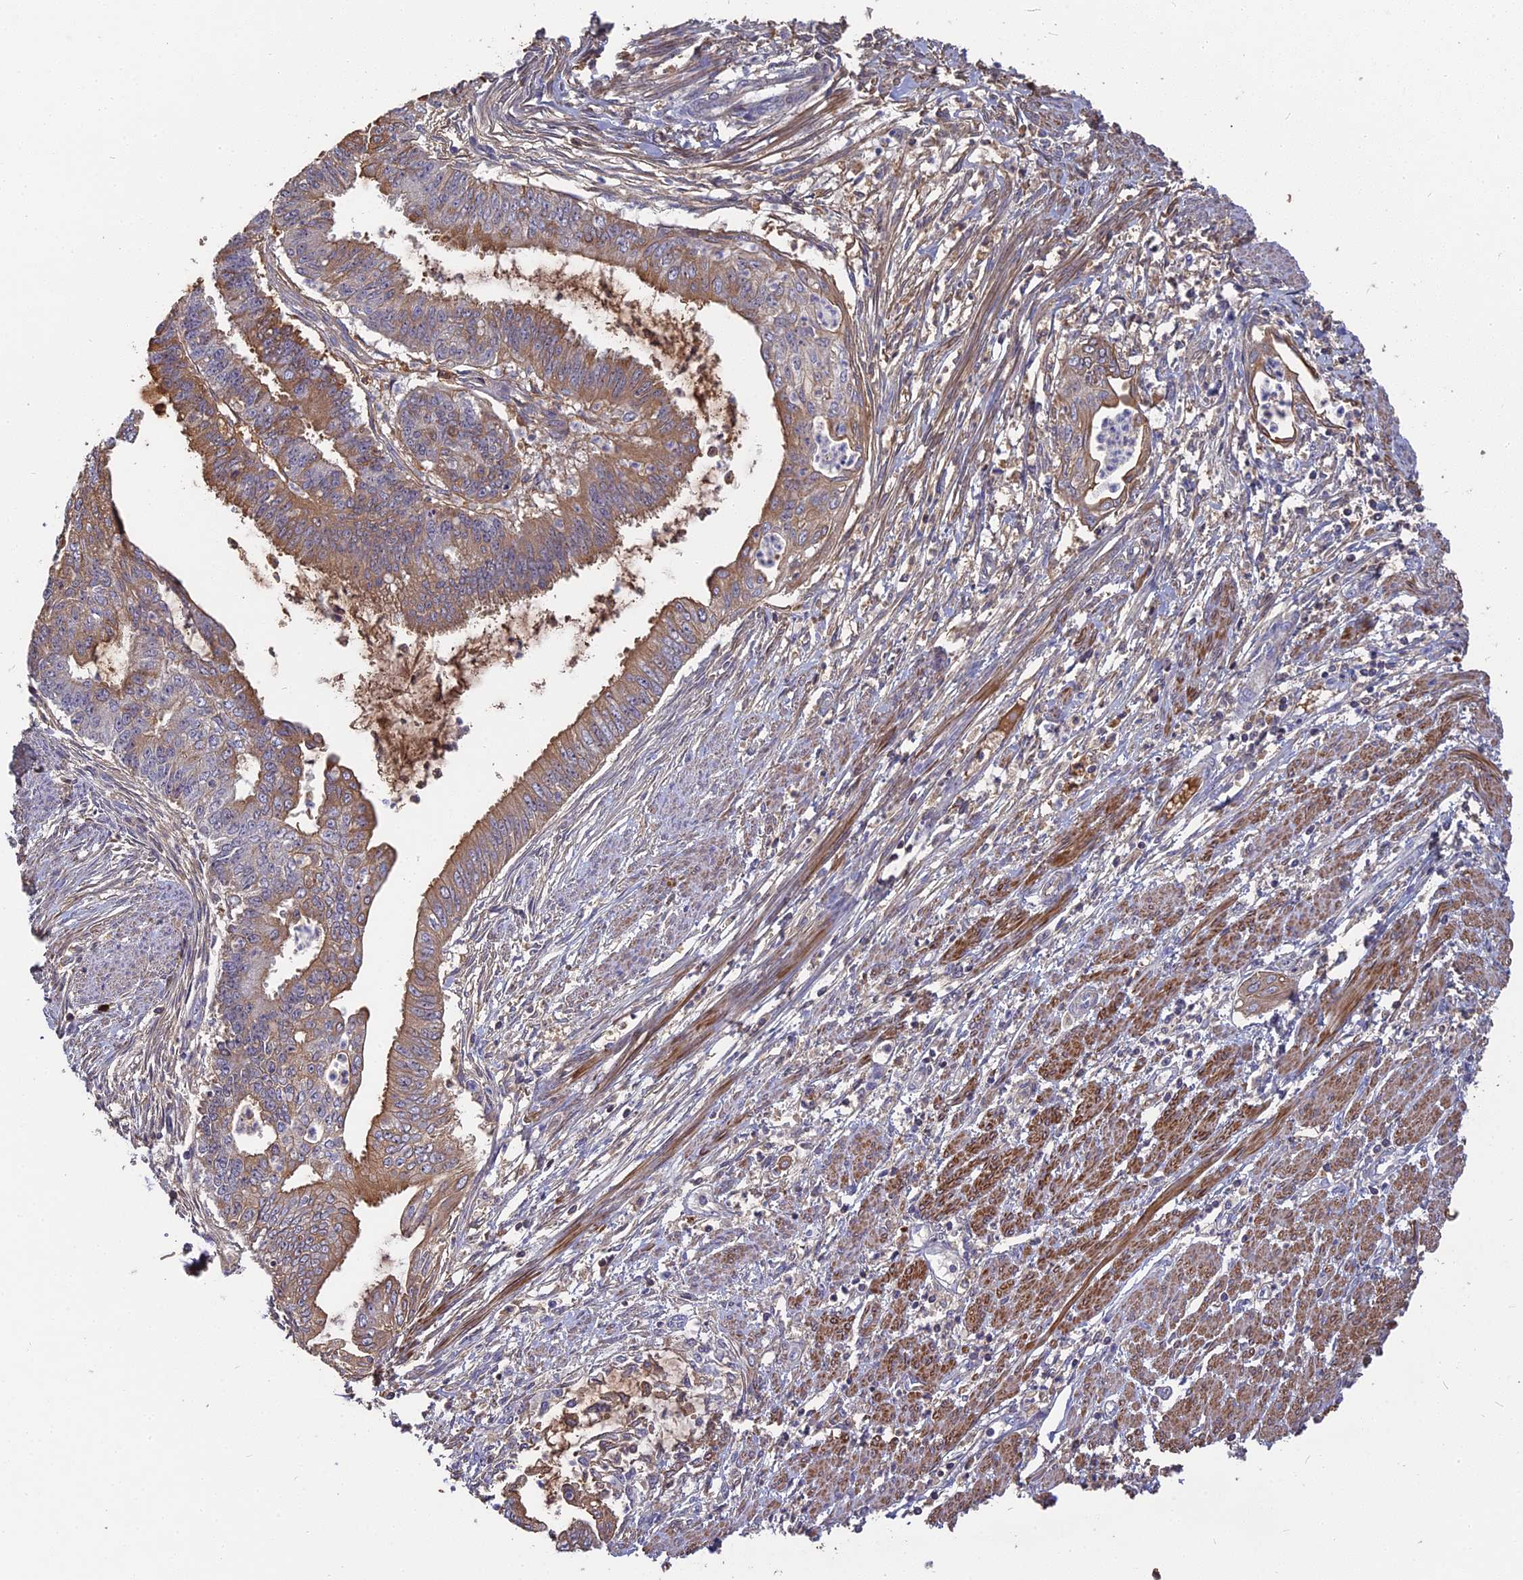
{"staining": {"intensity": "moderate", "quantity": "25%-75%", "location": "cytoplasmic/membranous"}, "tissue": "endometrial cancer", "cell_type": "Tumor cells", "image_type": "cancer", "snomed": [{"axis": "morphology", "description": "Adenocarcinoma, NOS"}, {"axis": "topography", "description": "Endometrium"}], "caption": "Immunohistochemical staining of endometrial adenocarcinoma shows moderate cytoplasmic/membranous protein expression in approximately 25%-75% of tumor cells.", "gene": "ERMAP", "patient": {"sex": "female", "age": 73}}